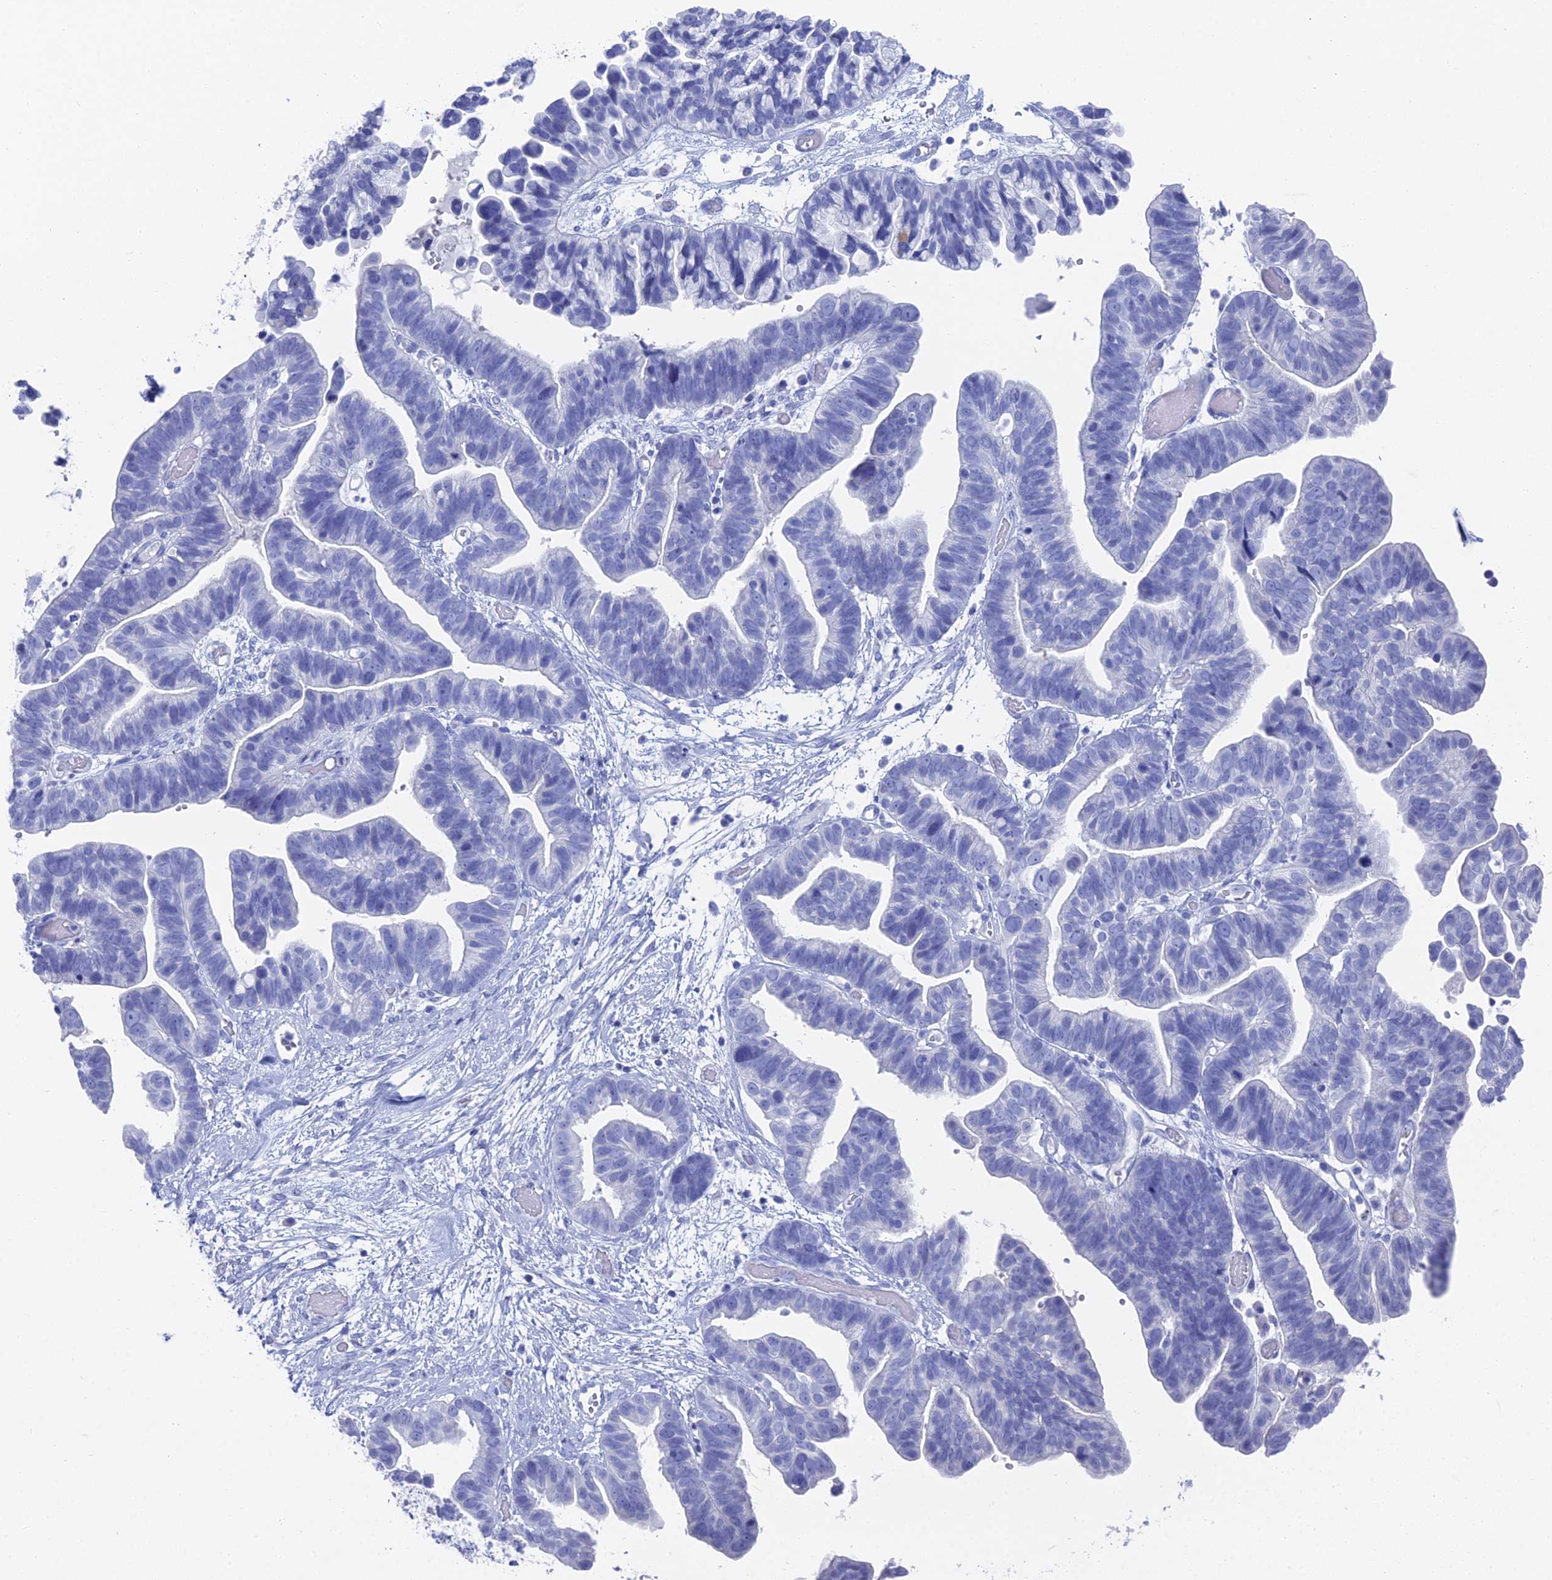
{"staining": {"intensity": "negative", "quantity": "none", "location": "none"}, "tissue": "ovarian cancer", "cell_type": "Tumor cells", "image_type": "cancer", "snomed": [{"axis": "morphology", "description": "Cystadenocarcinoma, serous, NOS"}, {"axis": "topography", "description": "Ovary"}], "caption": "IHC image of neoplastic tissue: ovarian serous cystadenocarcinoma stained with DAB exhibits no significant protein expression in tumor cells. The staining was performed using DAB to visualize the protein expression in brown, while the nuclei were stained in blue with hematoxylin (Magnification: 20x).", "gene": "ENPP3", "patient": {"sex": "female", "age": 56}}